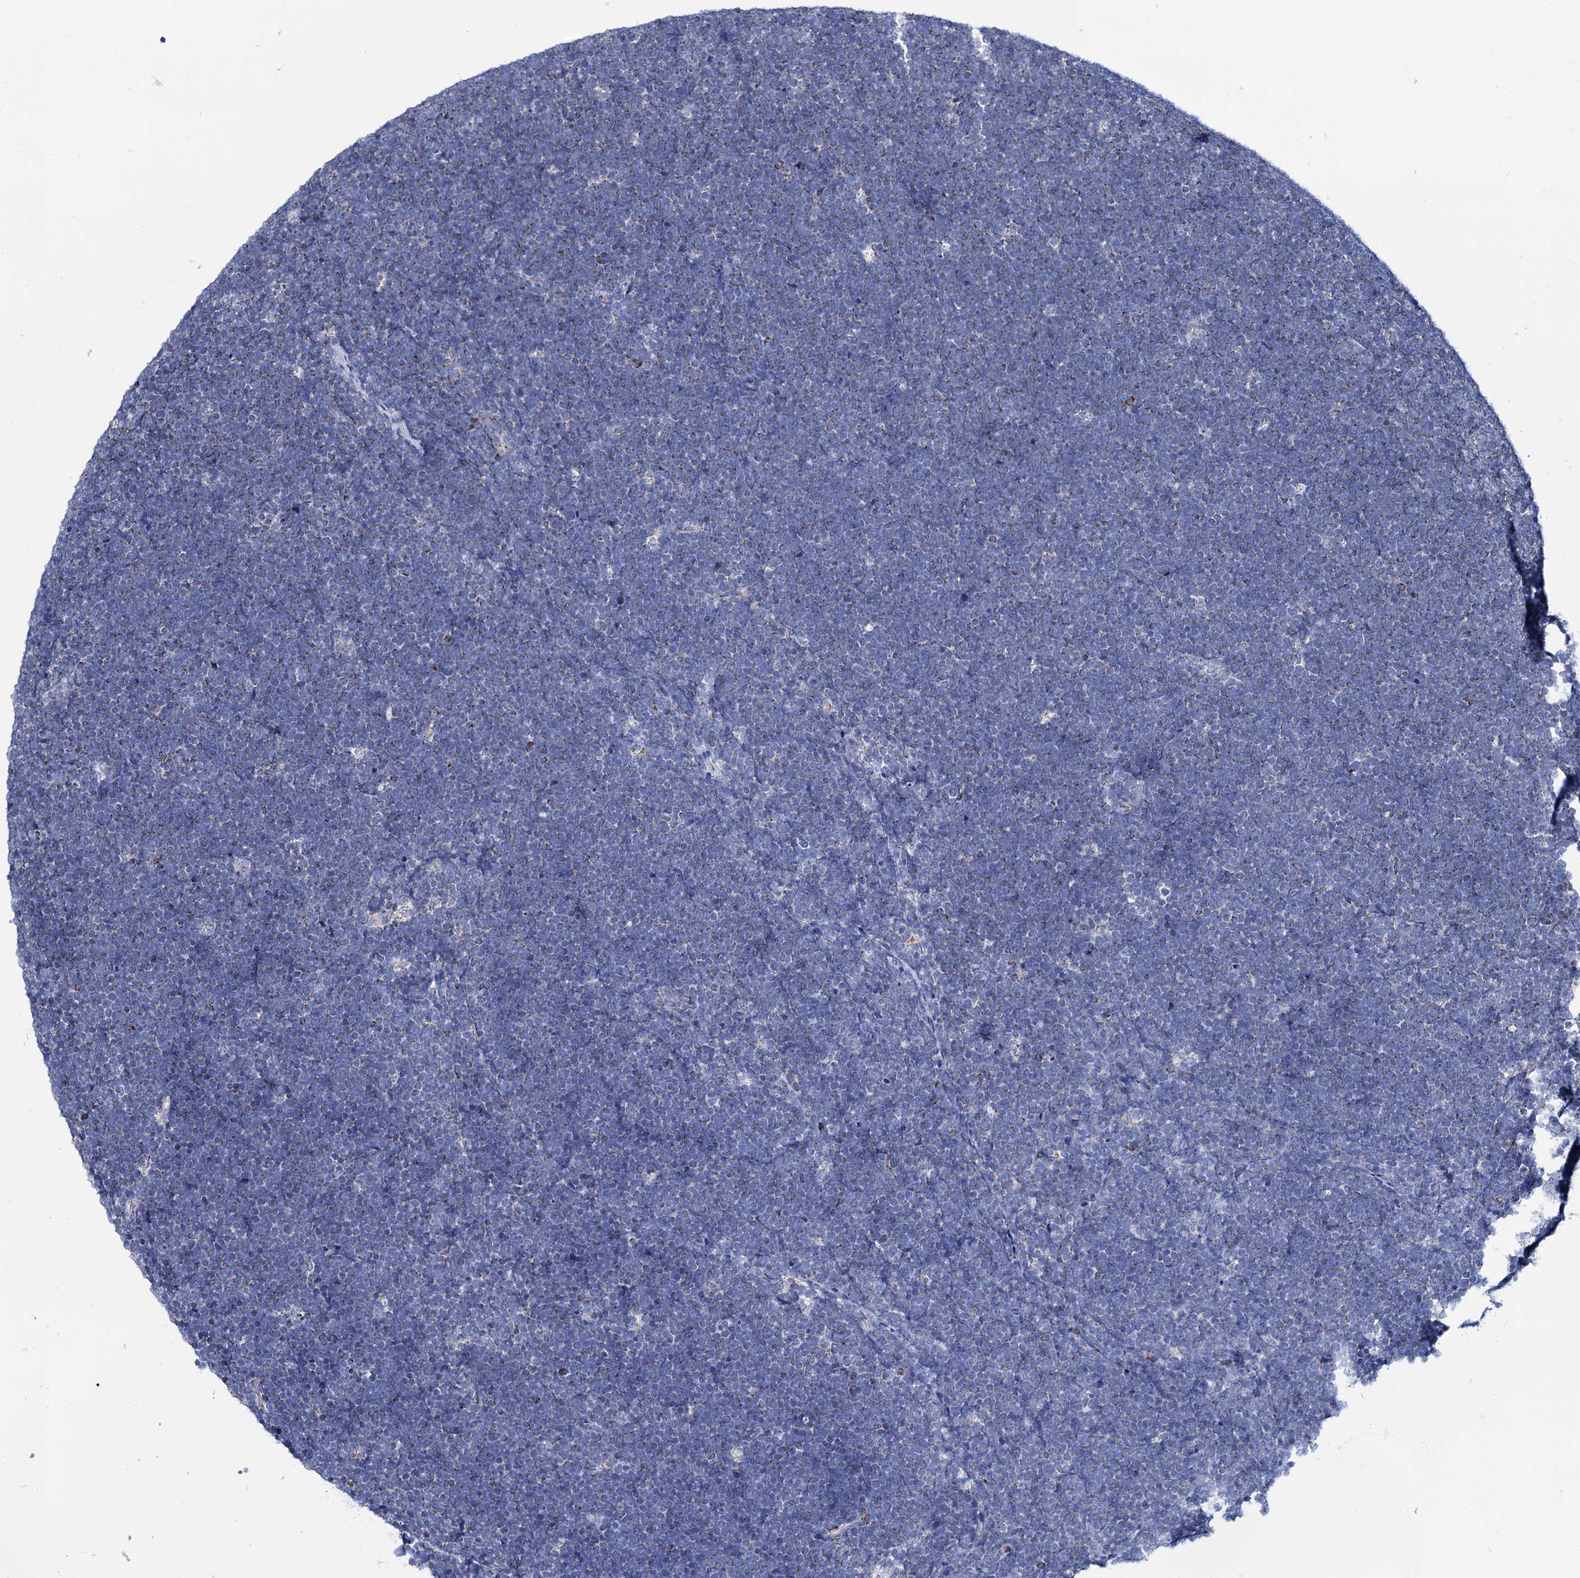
{"staining": {"intensity": "negative", "quantity": "none", "location": "none"}, "tissue": "lymphoma", "cell_type": "Tumor cells", "image_type": "cancer", "snomed": [{"axis": "morphology", "description": "Malignant lymphoma, non-Hodgkin's type, High grade"}, {"axis": "topography", "description": "Lymph node"}], "caption": "The immunohistochemistry (IHC) histopathology image has no significant positivity in tumor cells of malignant lymphoma, non-Hodgkin's type (high-grade) tissue.", "gene": "UBASH3B", "patient": {"sex": "male", "age": 13}}